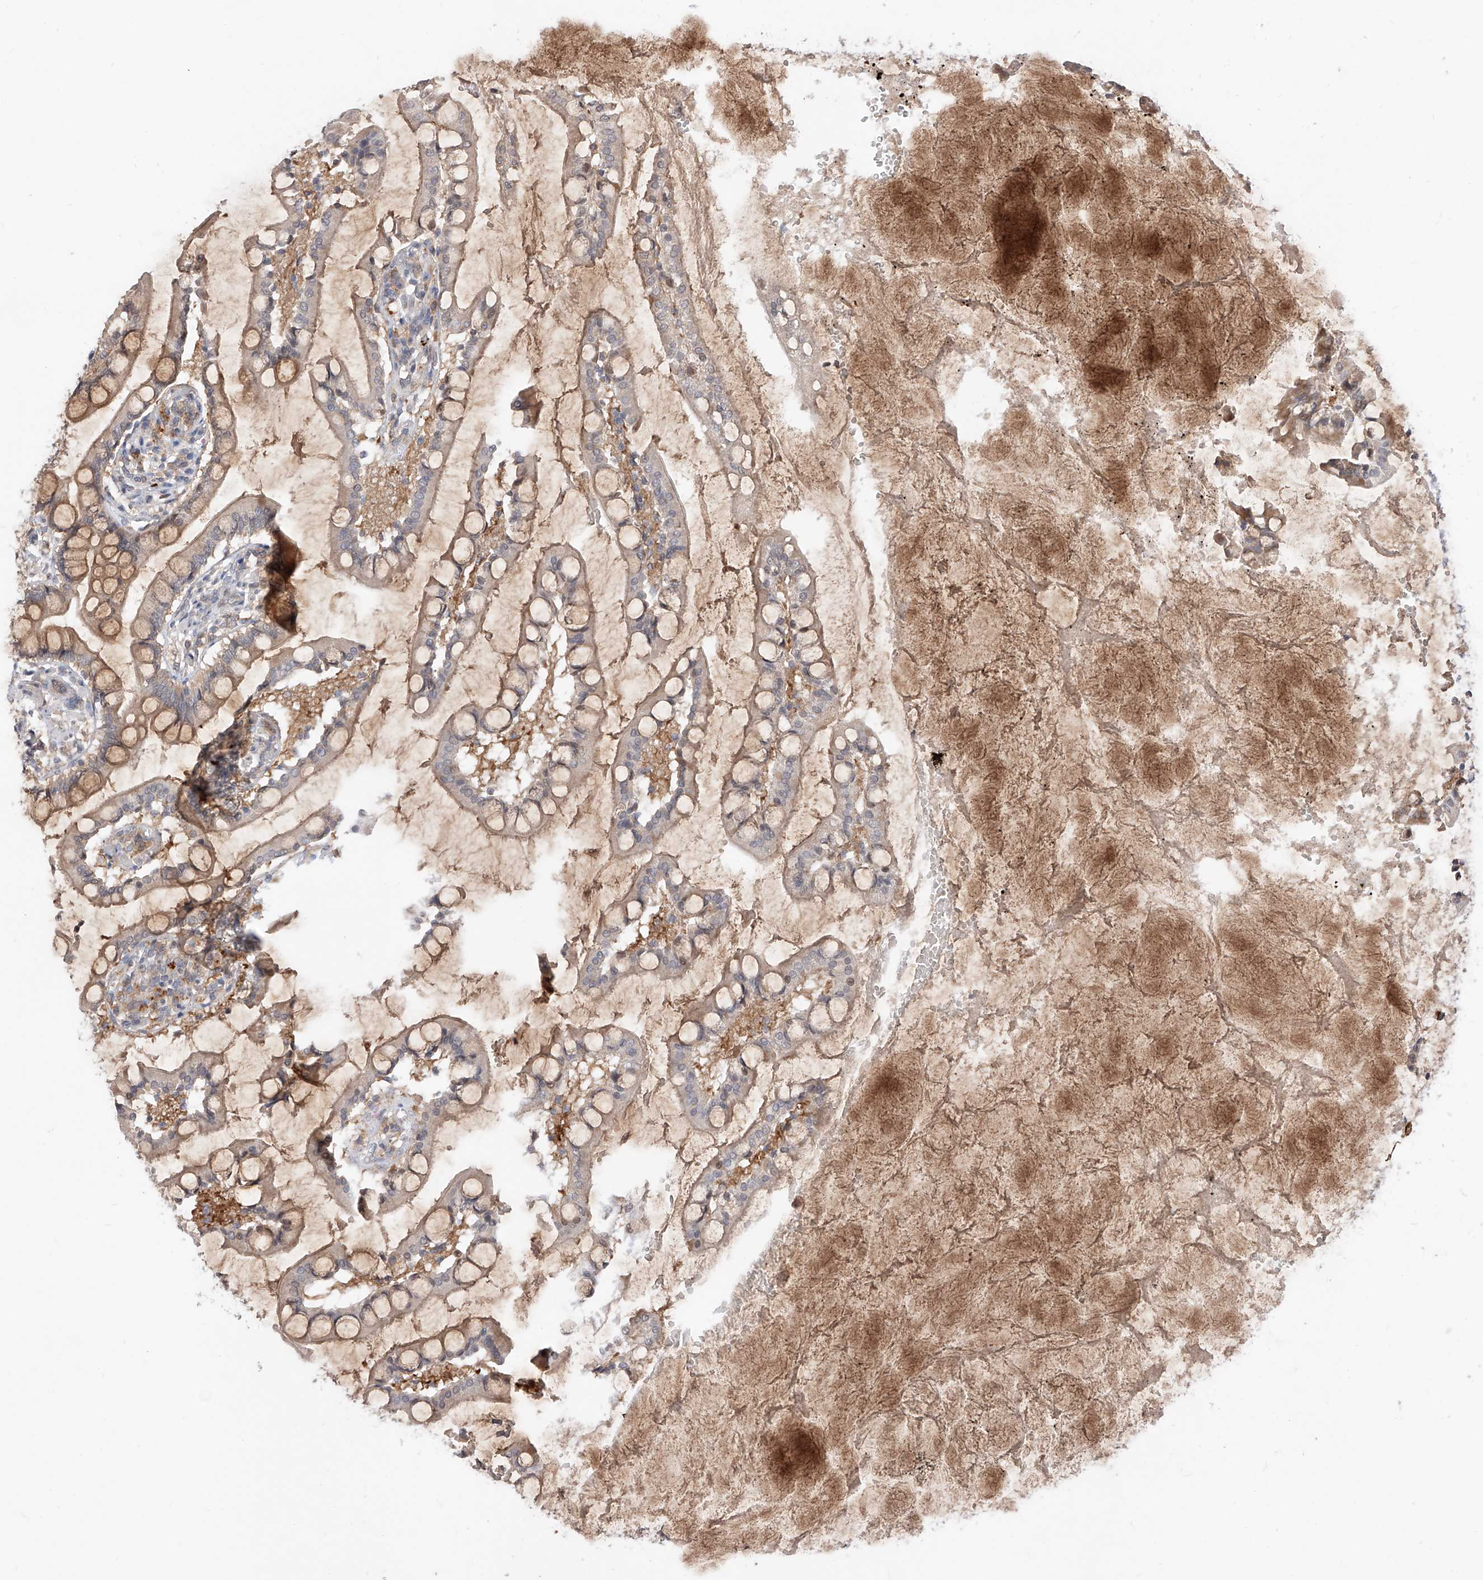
{"staining": {"intensity": "weak", "quantity": ">75%", "location": "cytoplasmic/membranous"}, "tissue": "small intestine", "cell_type": "Glandular cells", "image_type": "normal", "snomed": [{"axis": "morphology", "description": "Normal tissue, NOS"}, {"axis": "topography", "description": "Small intestine"}], "caption": "Glandular cells reveal weak cytoplasmic/membranous staining in about >75% of cells in benign small intestine.", "gene": "DIRAS3", "patient": {"sex": "male", "age": 52}}